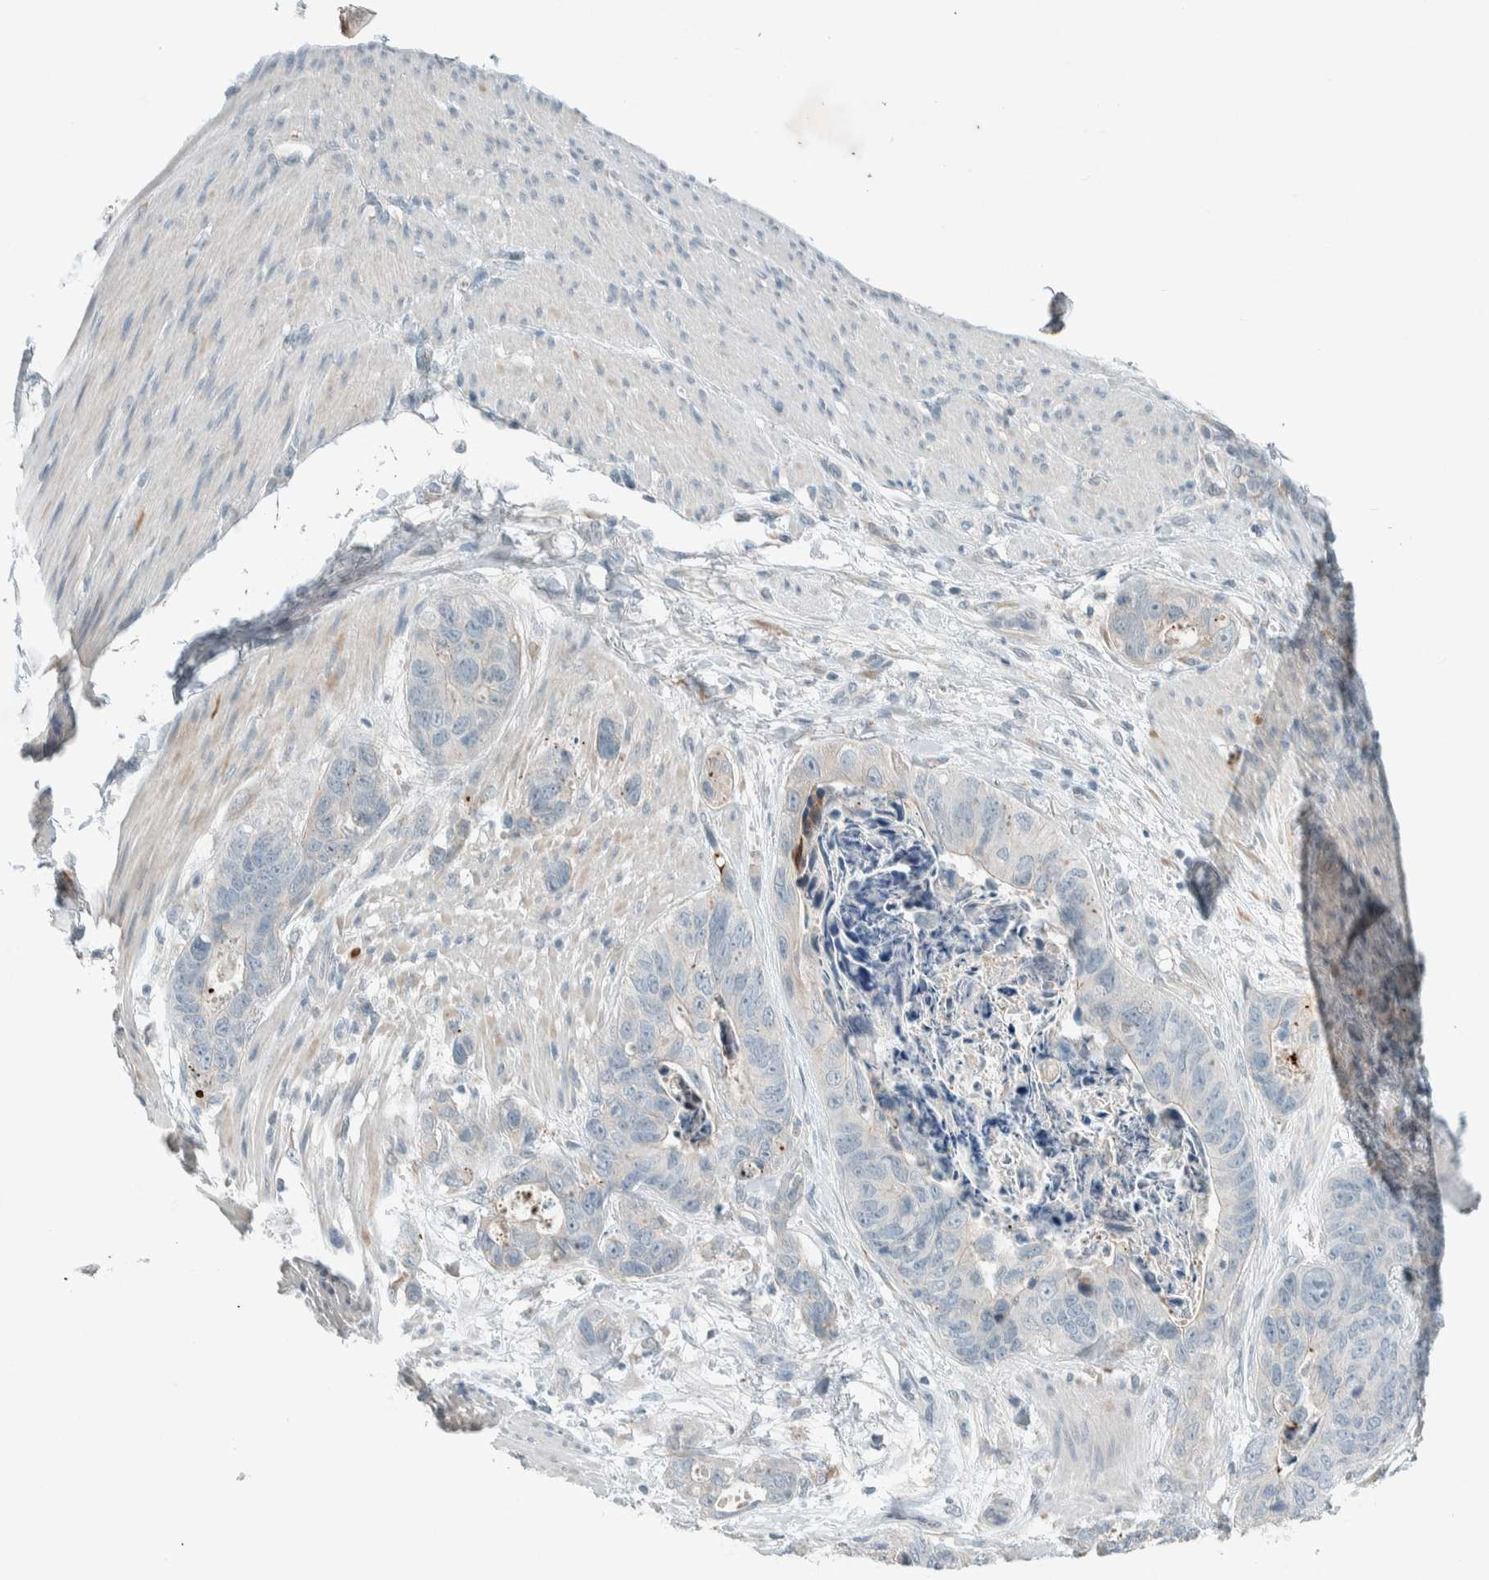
{"staining": {"intensity": "negative", "quantity": "none", "location": "none"}, "tissue": "stomach cancer", "cell_type": "Tumor cells", "image_type": "cancer", "snomed": [{"axis": "morphology", "description": "Normal tissue, NOS"}, {"axis": "morphology", "description": "Adenocarcinoma, NOS"}, {"axis": "topography", "description": "Stomach"}], "caption": "Human adenocarcinoma (stomach) stained for a protein using IHC demonstrates no expression in tumor cells.", "gene": "CERCAM", "patient": {"sex": "female", "age": 89}}